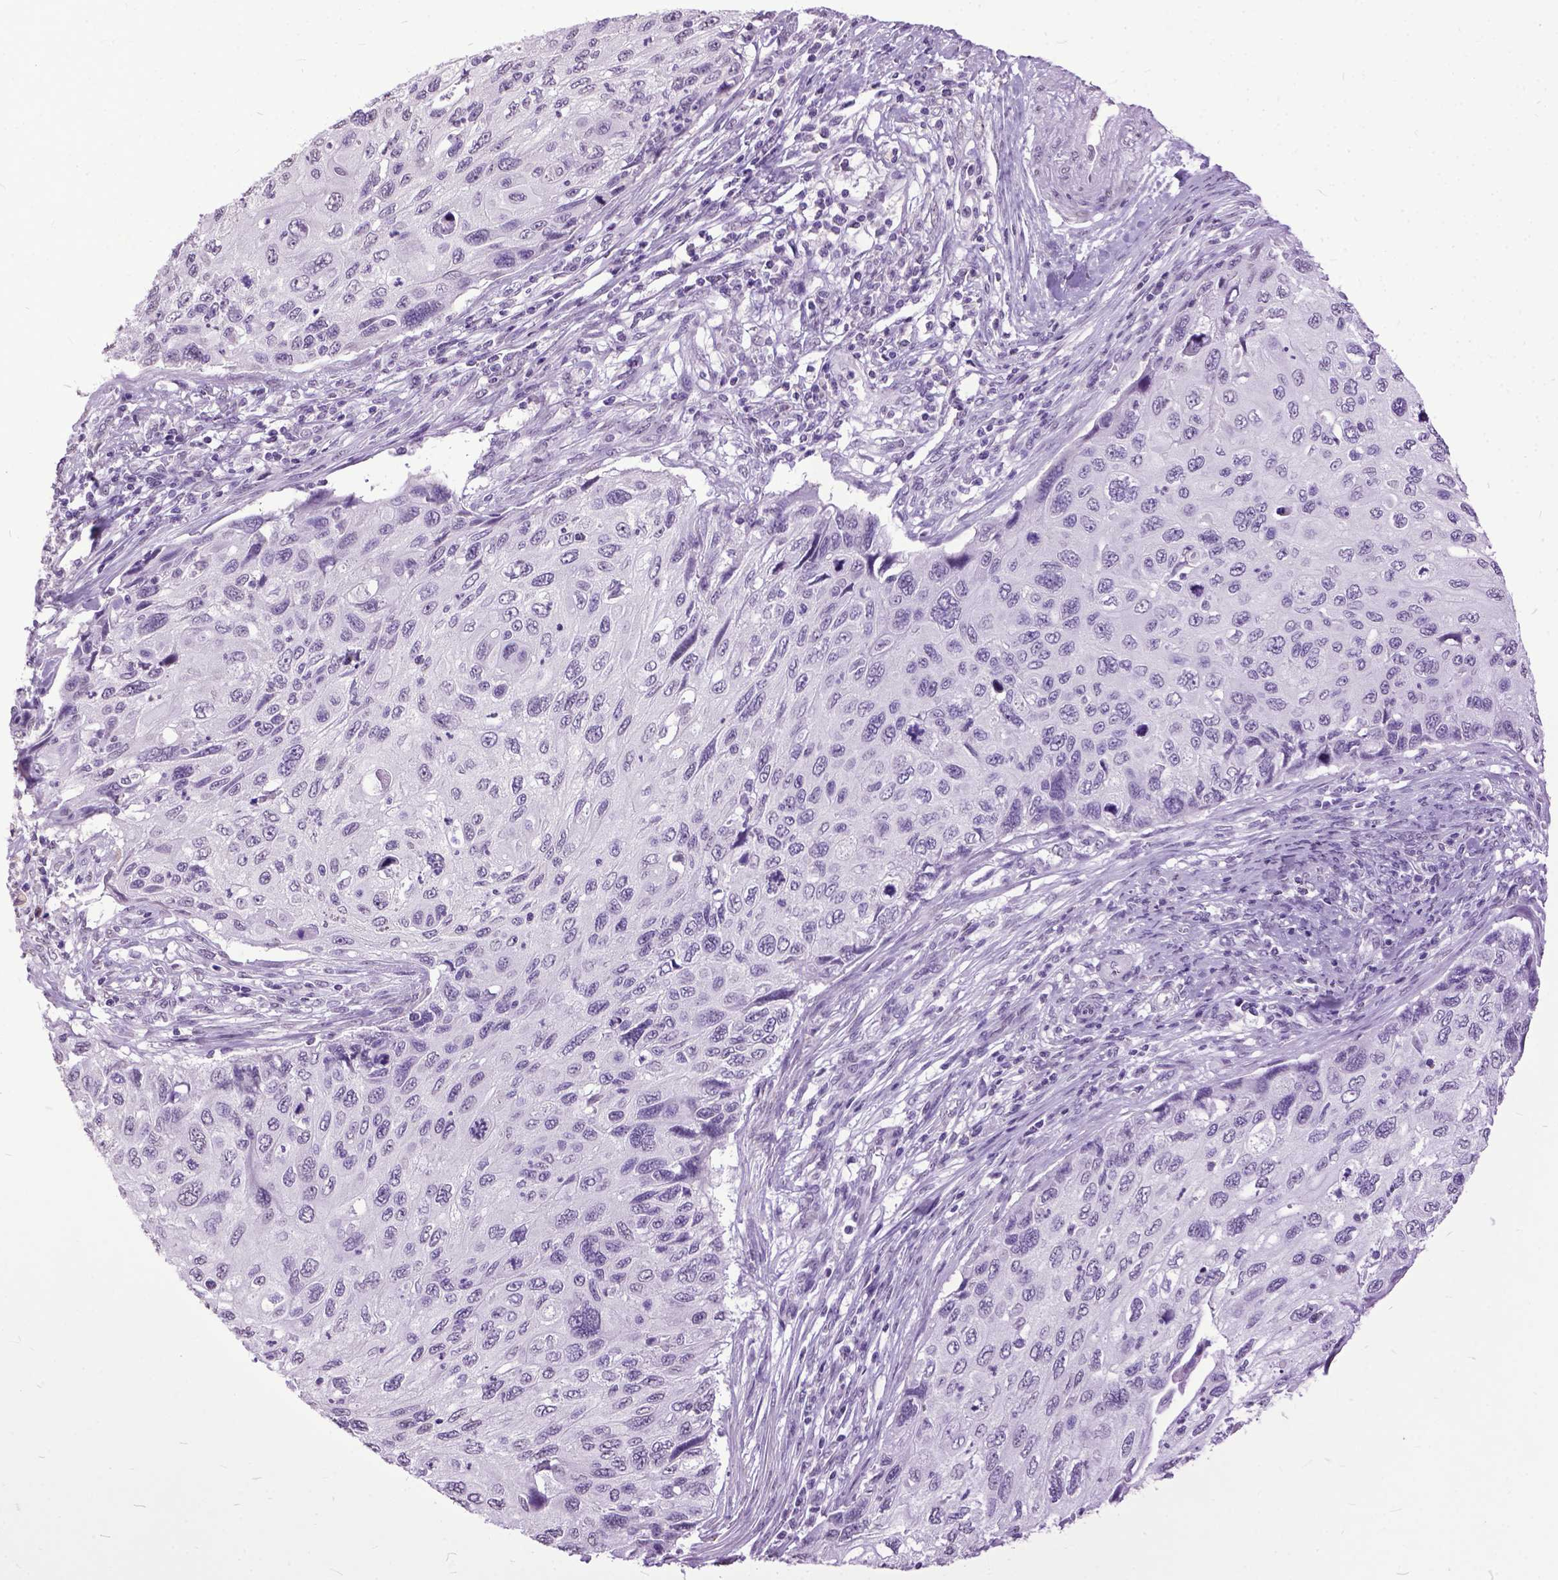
{"staining": {"intensity": "negative", "quantity": "none", "location": "none"}, "tissue": "cervical cancer", "cell_type": "Tumor cells", "image_type": "cancer", "snomed": [{"axis": "morphology", "description": "Squamous cell carcinoma, NOS"}, {"axis": "topography", "description": "Cervix"}], "caption": "There is no significant positivity in tumor cells of cervical cancer.", "gene": "MARCHF10", "patient": {"sex": "female", "age": 70}}